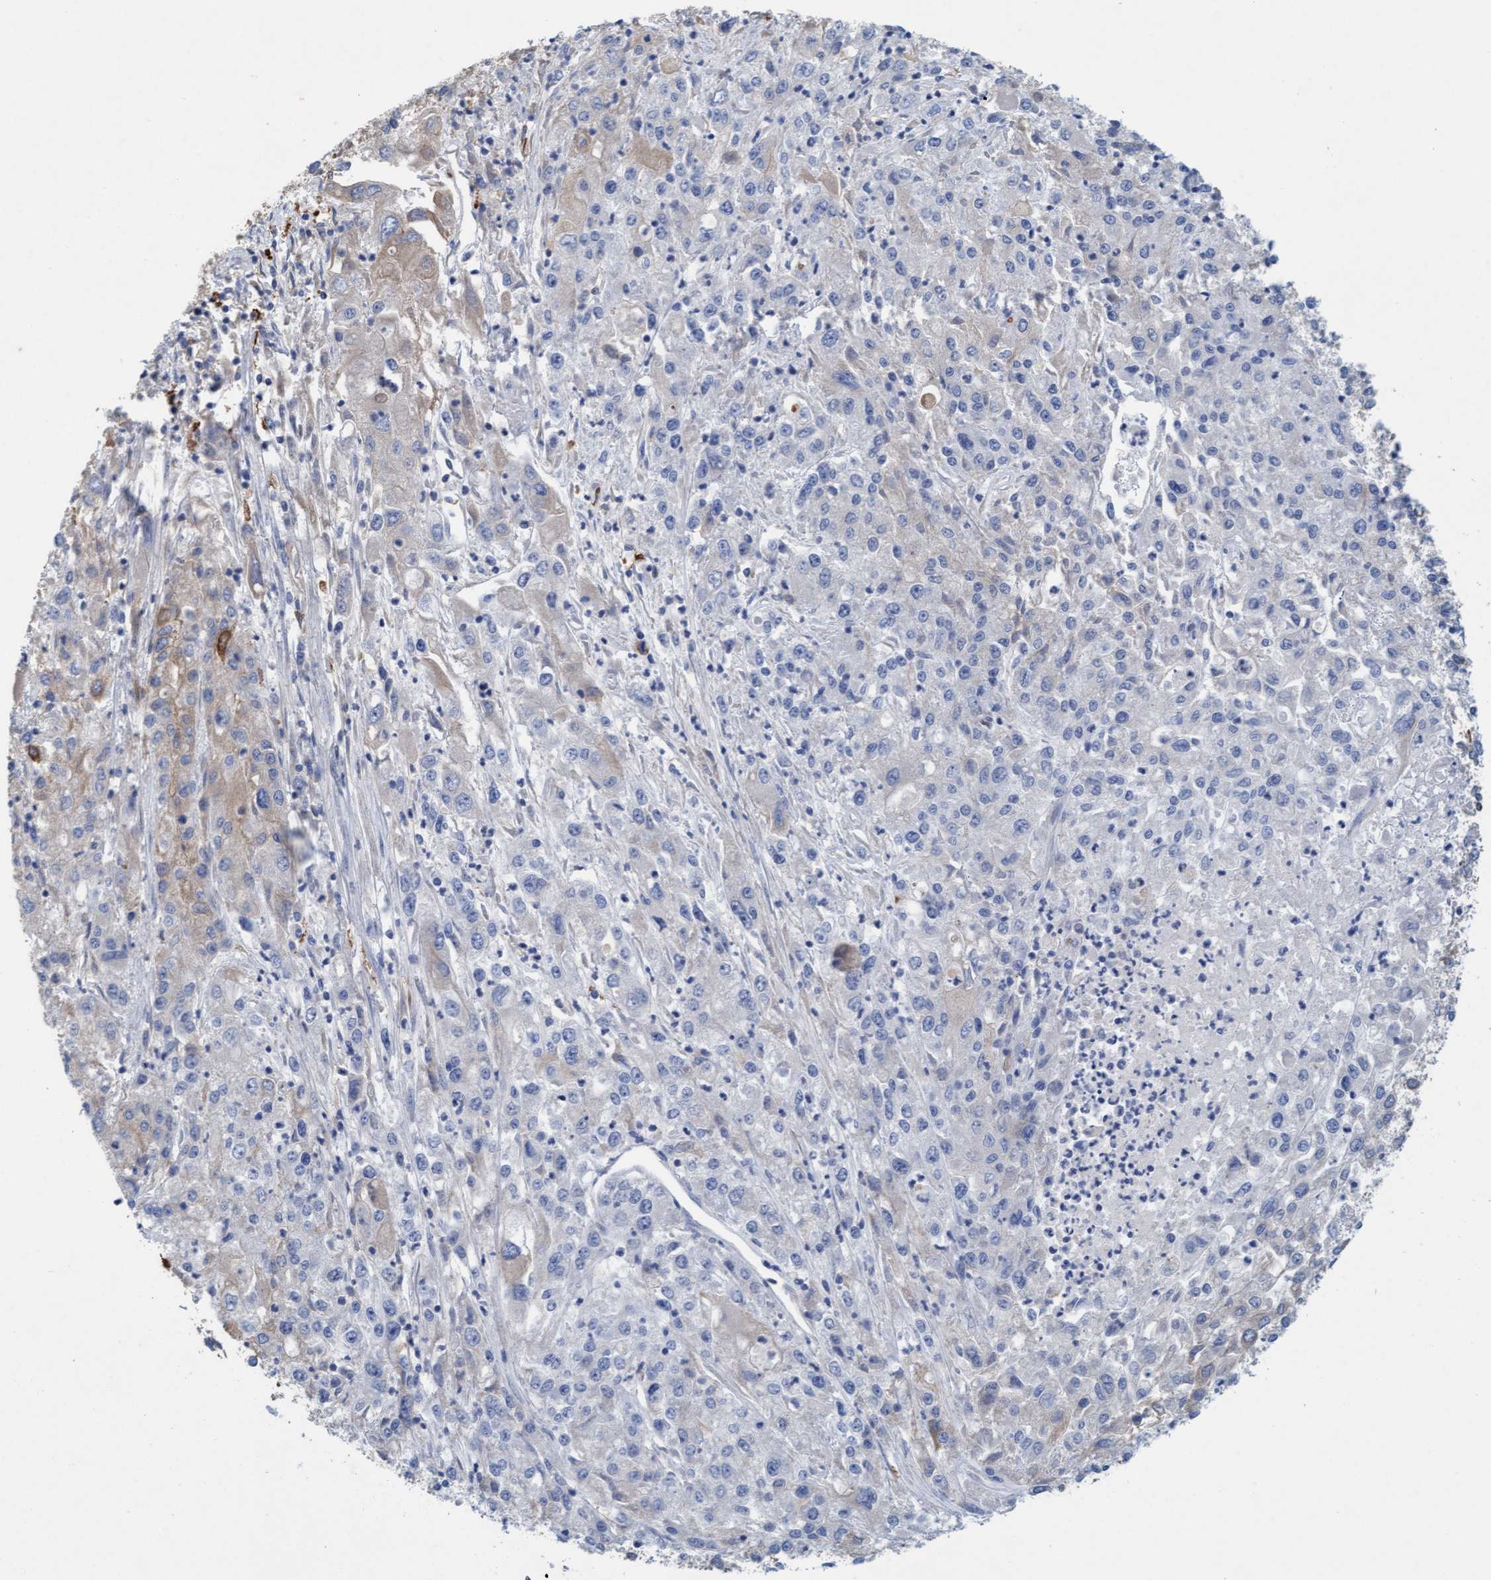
{"staining": {"intensity": "weak", "quantity": "<25%", "location": "cytoplasmic/membranous"}, "tissue": "endometrial cancer", "cell_type": "Tumor cells", "image_type": "cancer", "snomed": [{"axis": "morphology", "description": "Adenocarcinoma, NOS"}, {"axis": "topography", "description": "Endometrium"}], "caption": "Tumor cells show no significant protein positivity in adenocarcinoma (endometrial).", "gene": "SIGIRR", "patient": {"sex": "female", "age": 49}}